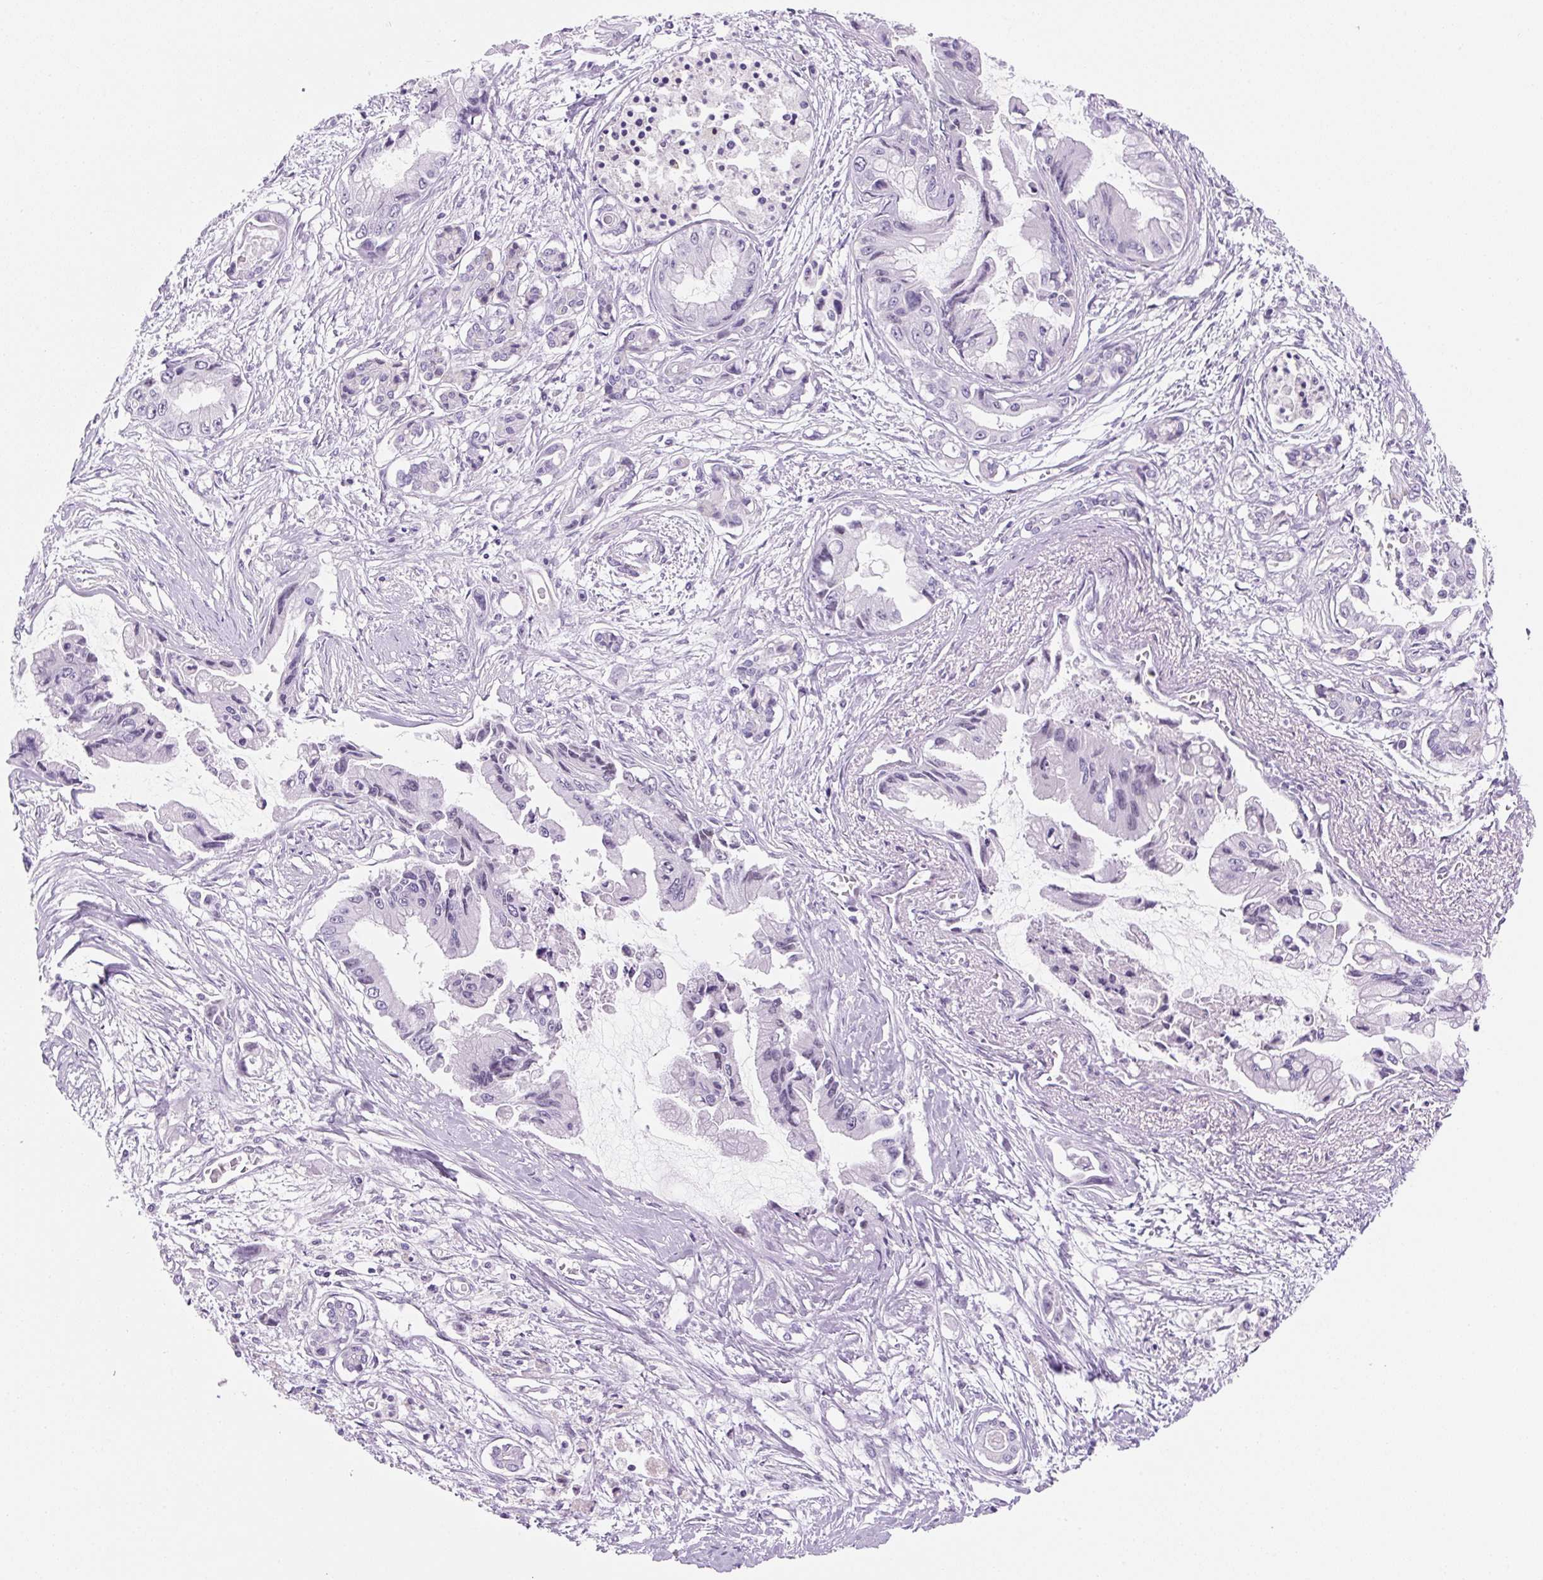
{"staining": {"intensity": "negative", "quantity": "none", "location": "none"}, "tissue": "pancreatic cancer", "cell_type": "Tumor cells", "image_type": "cancer", "snomed": [{"axis": "morphology", "description": "Adenocarcinoma, NOS"}, {"axis": "topography", "description": "Pancreas"}], "caption": "Protein analysis of adenocarcinoma (pancreatic) reveals no significant staining in tumor cells.", "gene": "SYNE3", "patient": {"sex": "male", "age": 84}}